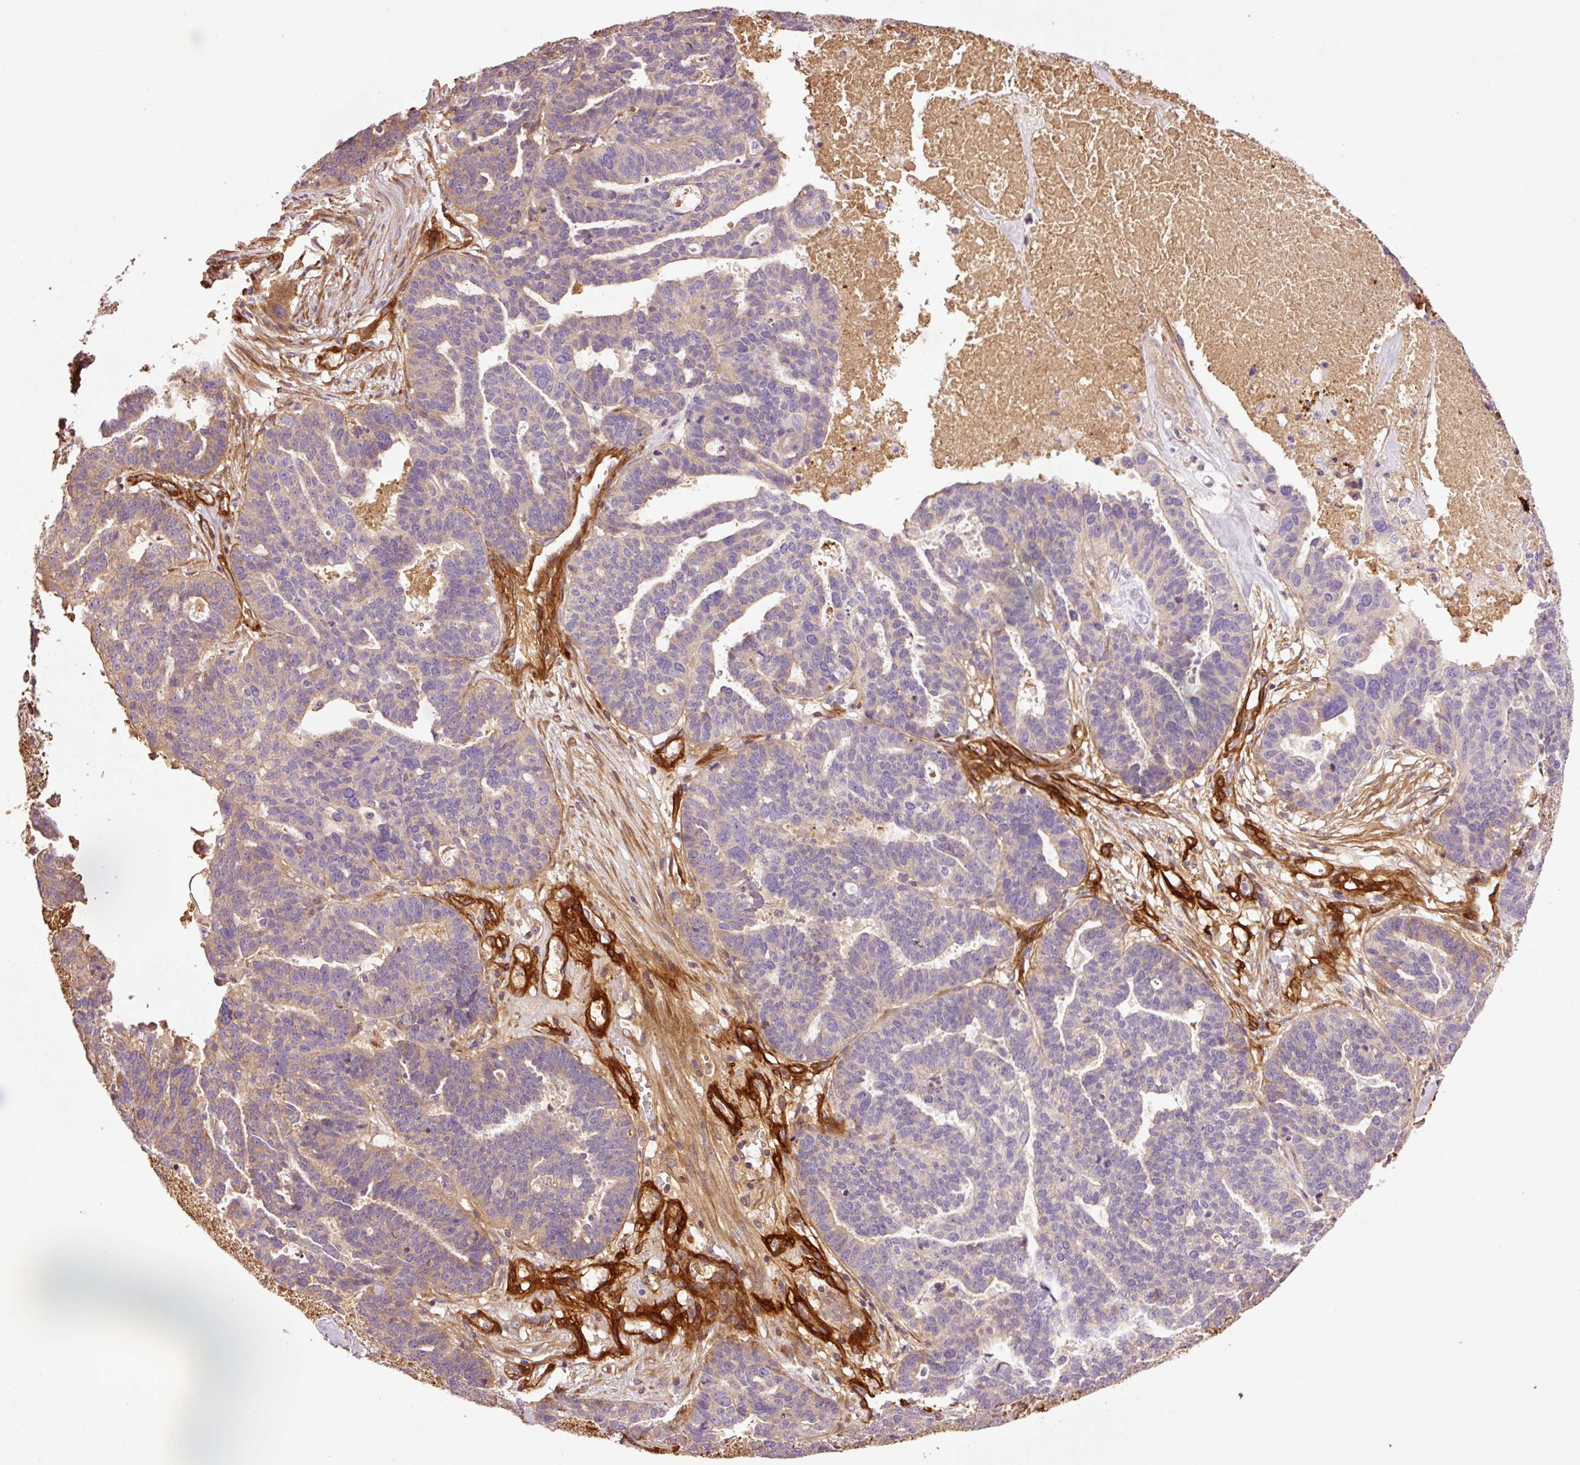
{"staining": {"intensity": "weak", "quantity": "<25%", "location": "cytoplasmic/membranous"}, "tissue": "ovarian cancer", "cell_type": "Tumor cells", "image_type": "cancer", "snomed": [{"axis": "morphology", "description": "Cystadenocarcinoma, serous, NOS"}, {"axis": "topography", "description": "Ovary"}], "caption": "Tumor cells show no significant positivity in serous cystadenocarcinoma (ovarian).", "gene": "NID2", "patient": {"sex": "female", "age": 59}}